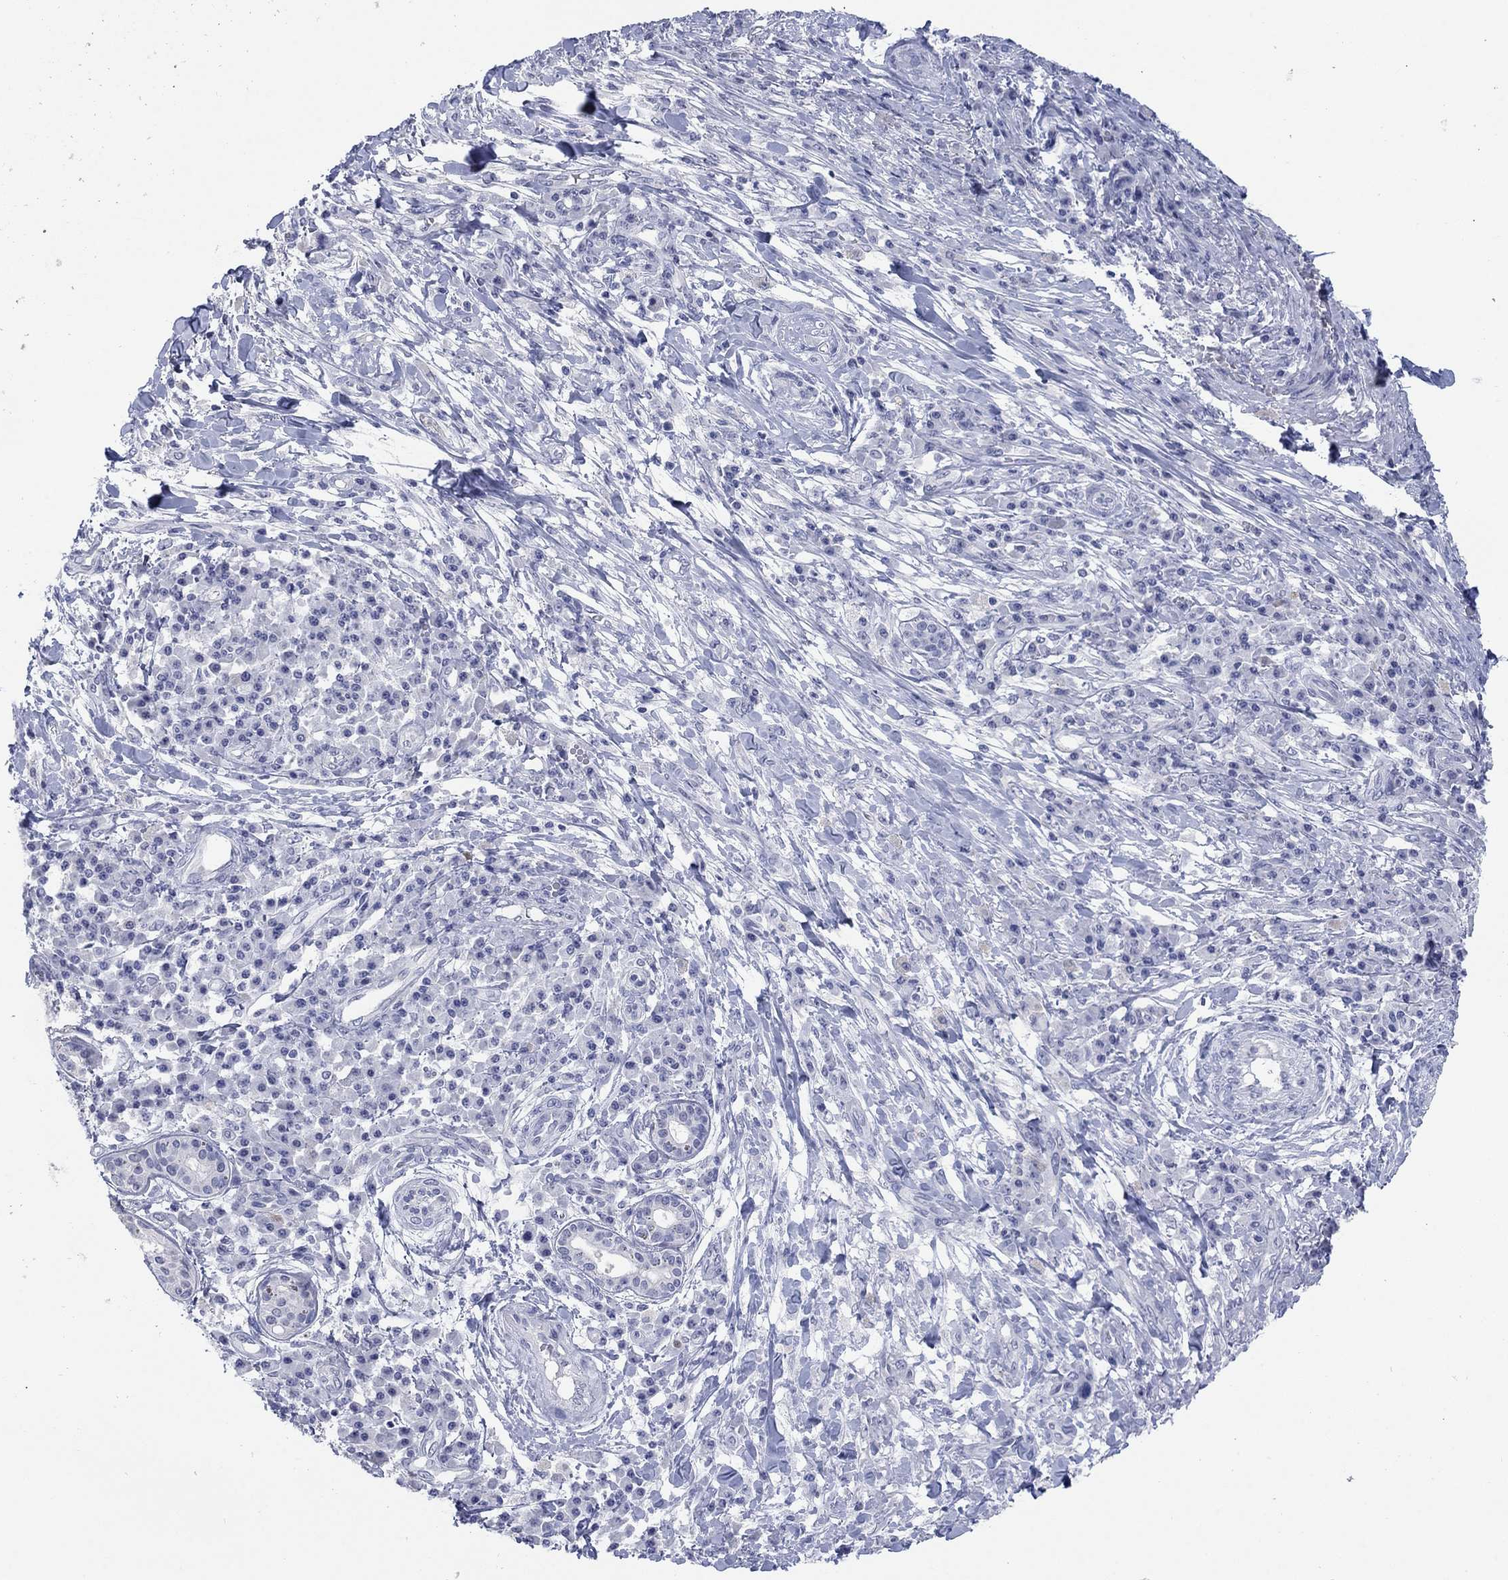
{"staining": {"intensity": "negative", "quantity": "none", "location": "none"}, "tissue": "skin cancer", "cell_type": "Tumor cells", "image_type": "cancer", "snomed": [{"axis": "morphology", "description": "Squamous cell carcinoma, NOS"}, {"axis": "topography", "description": "Skin"}], "caption": "This is an immunohistochemistry micrograph of human skin cancer. There is no staining in tumor cells.", "gene": "ATP6V1G2", "patient": {"sex": "male", "age": 92}}